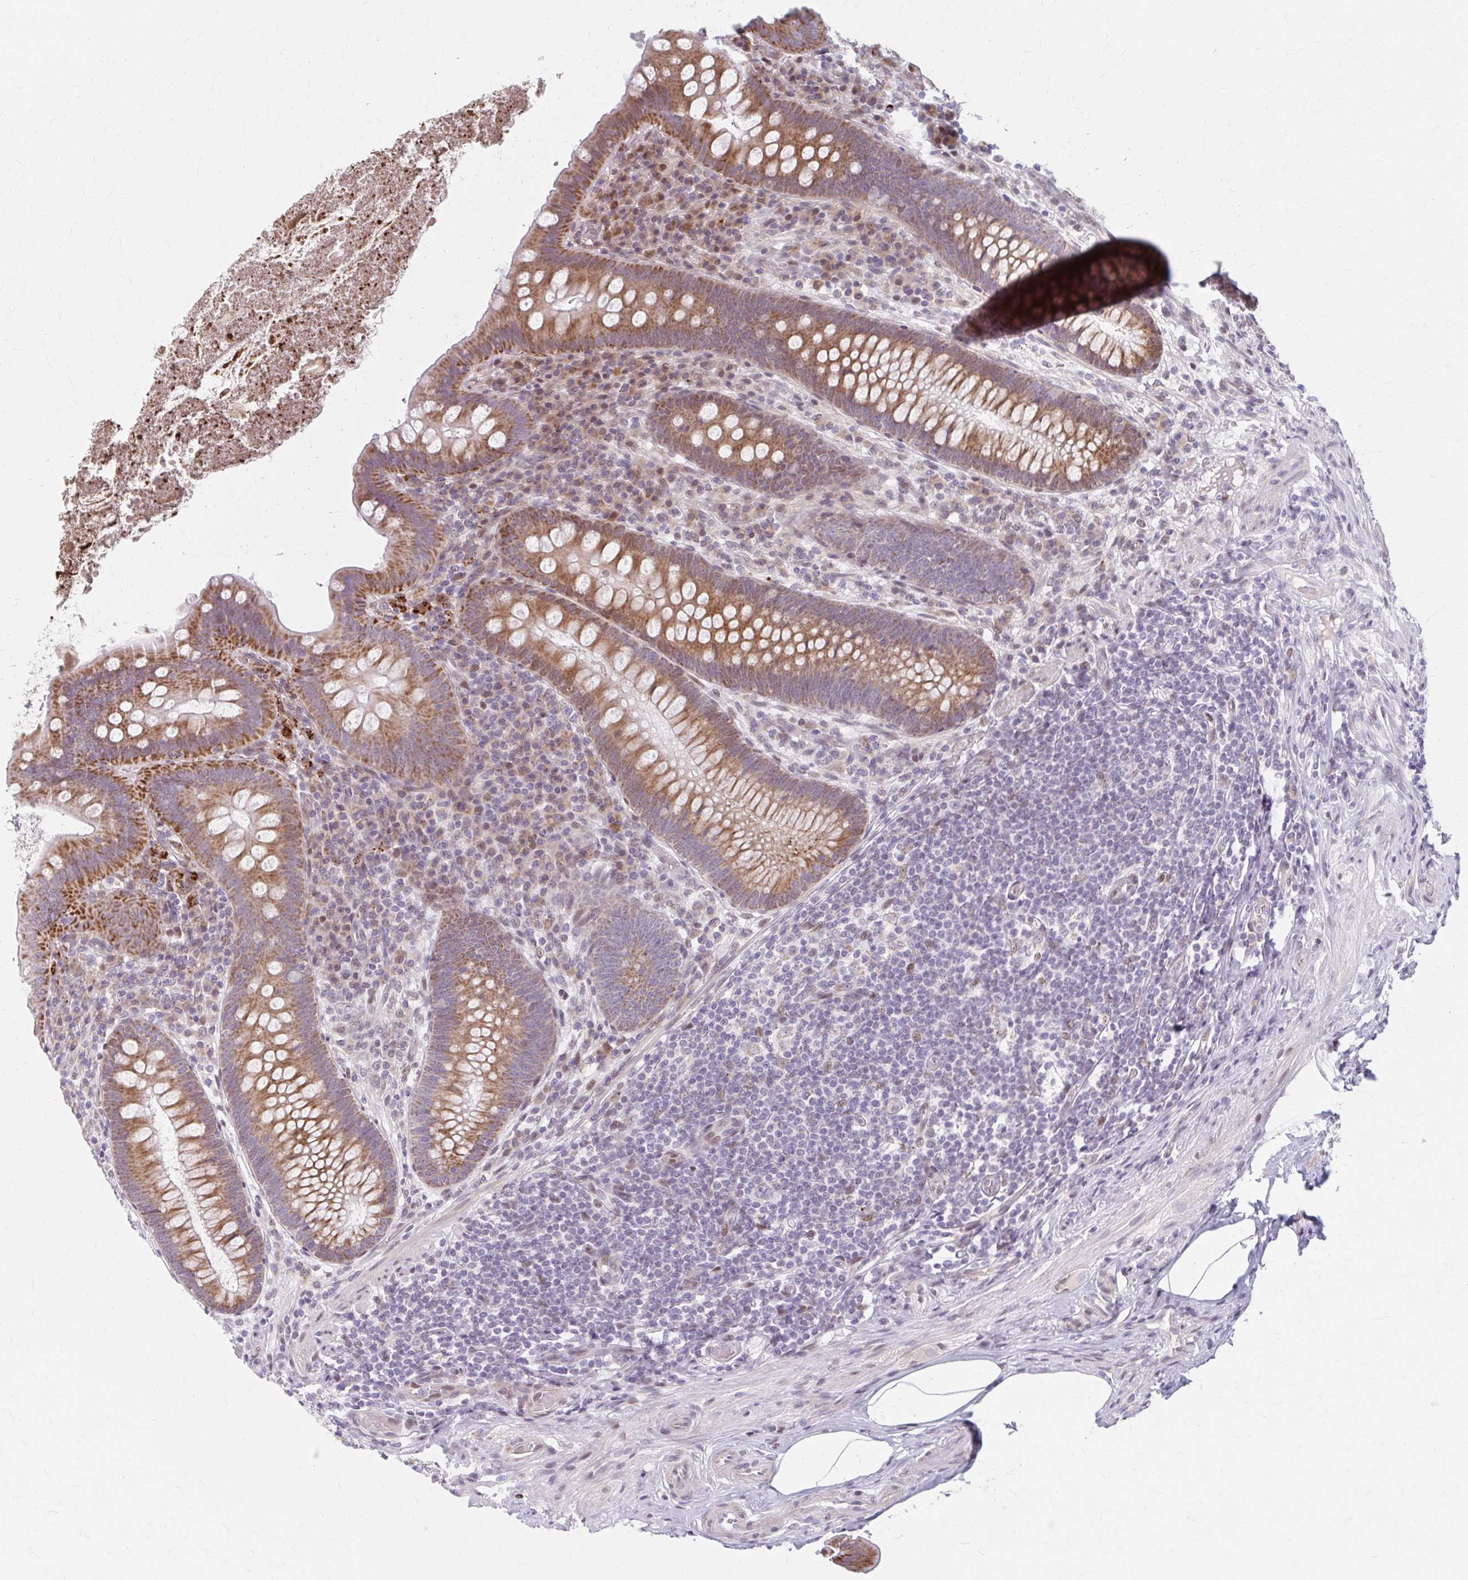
{"staining": {"intensity": "moderate", "quantity": ">75%", "location": "cytoplasmic/membranous"}, "tissue": "appendix", "cell_type": "Glandular cells", "image_type": "normal", "snomed": [{"axis": "morphology", "description": "Normal tissue, NOS"}, {"axis": "topography", "description": "Appendix"}], "caption": "Immunohistochemical staining of normal appendix exhibits >75% levels of moderate cytoplasmic/membranous protein expression in approximately >75% of glandular cells. (DAB IHC, brown staining for protein, blue staining for nuclei).", "gene": "BEAN1", "patient": {"sex": "male", "age": 71}}